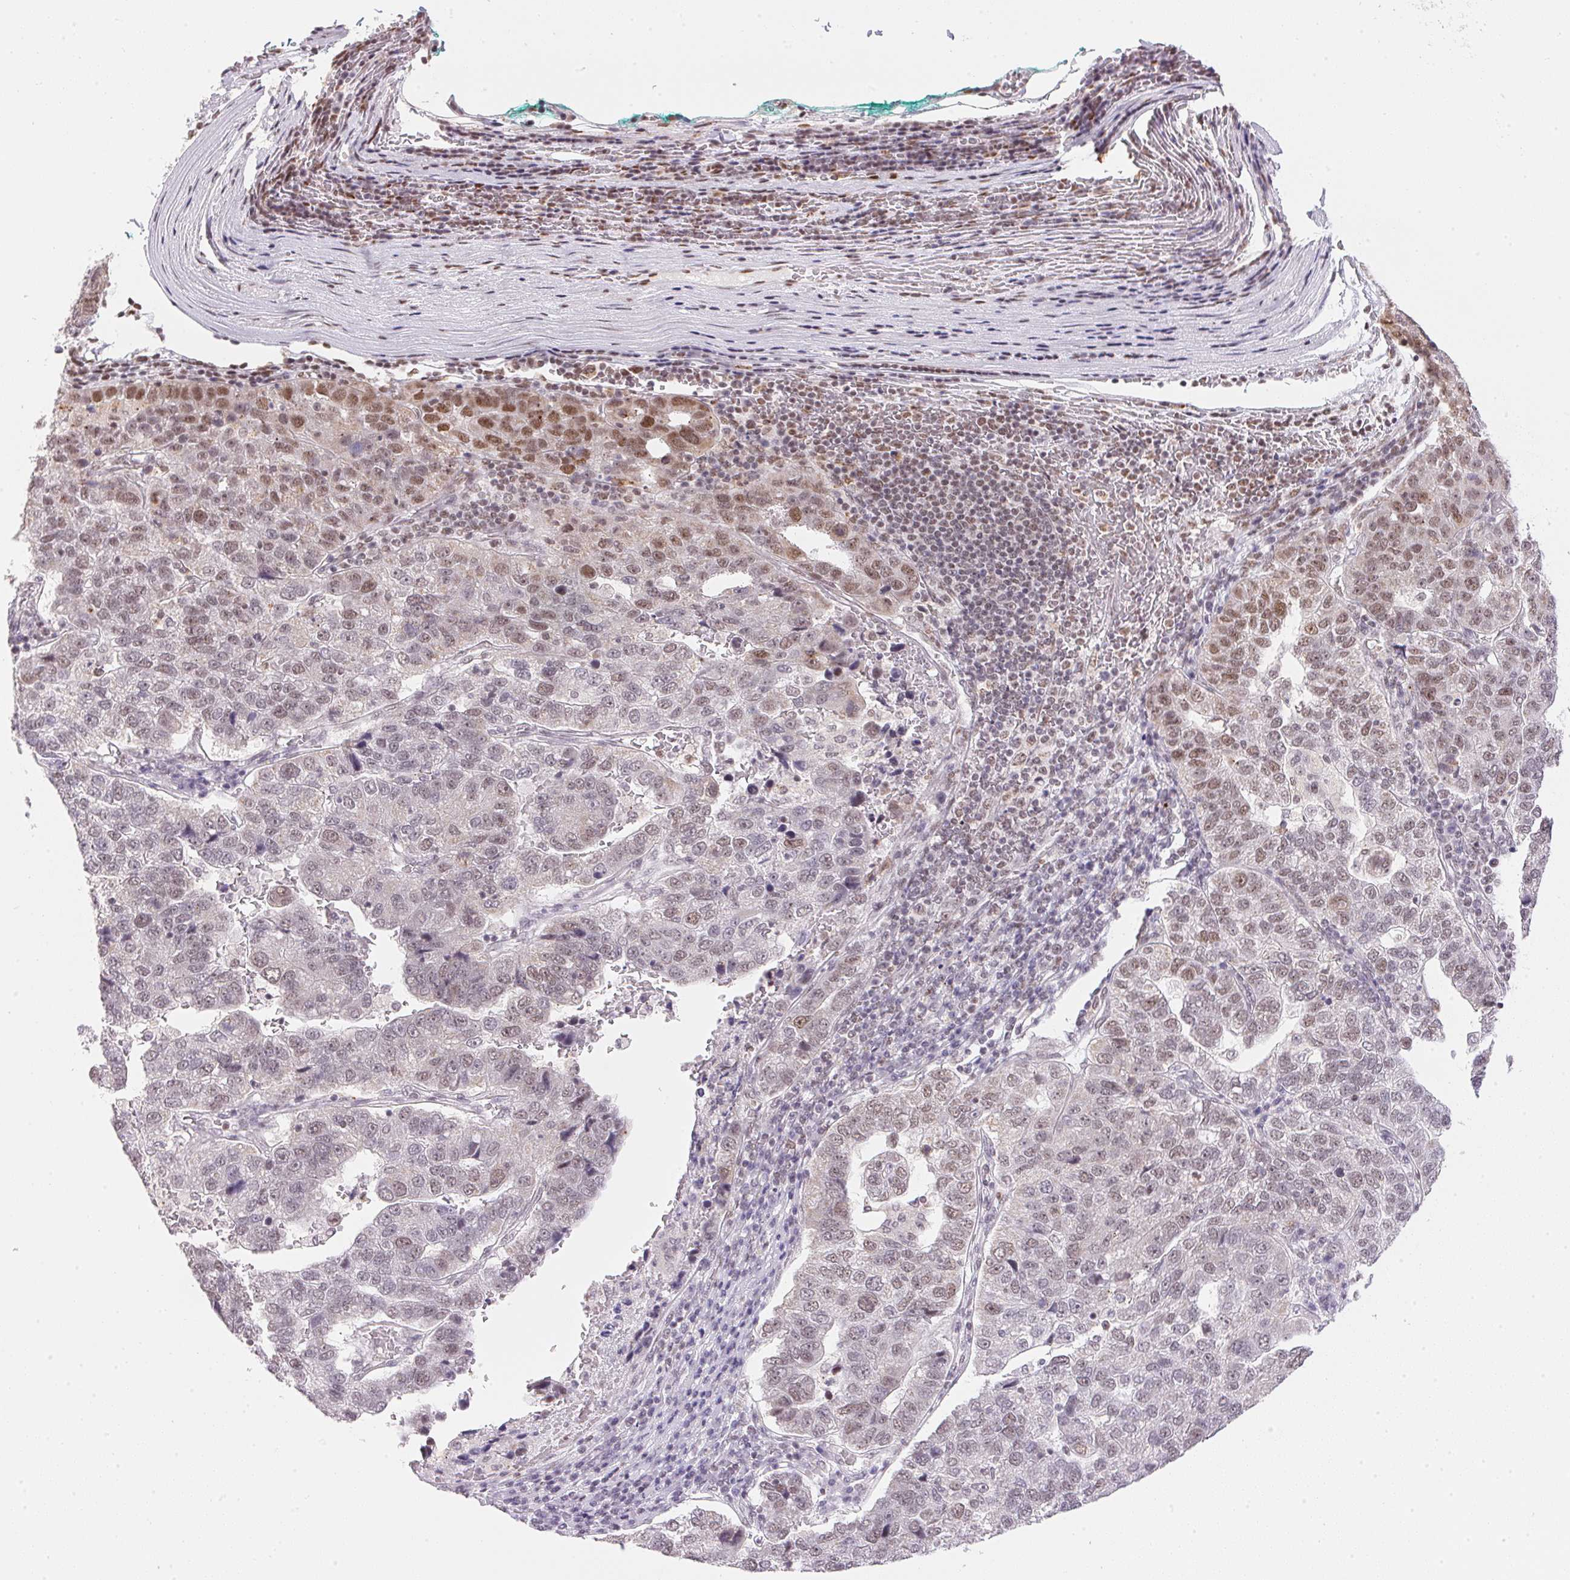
{"staining": {"intensity": "moderate", "quantity": "<25%", "location": "nuclear"}, "tissue": "pancreatic cancer", "cell_type": "Tumor cells", "image_type": "cancer", "snomed": [{"axis": "morphology", "description": "Adenocarcinoma, NOS"}, {"axis": "topography", "description": "Pancreas"}], "caption": "Pancreatic adenocarcinoma was stained to show a protein in brown. There is low levels of moderate nuclear expression in approximately <25% of tumor cells.", "gene": "NFE2L1", "patient": {"sex": "female", "age": 61}}